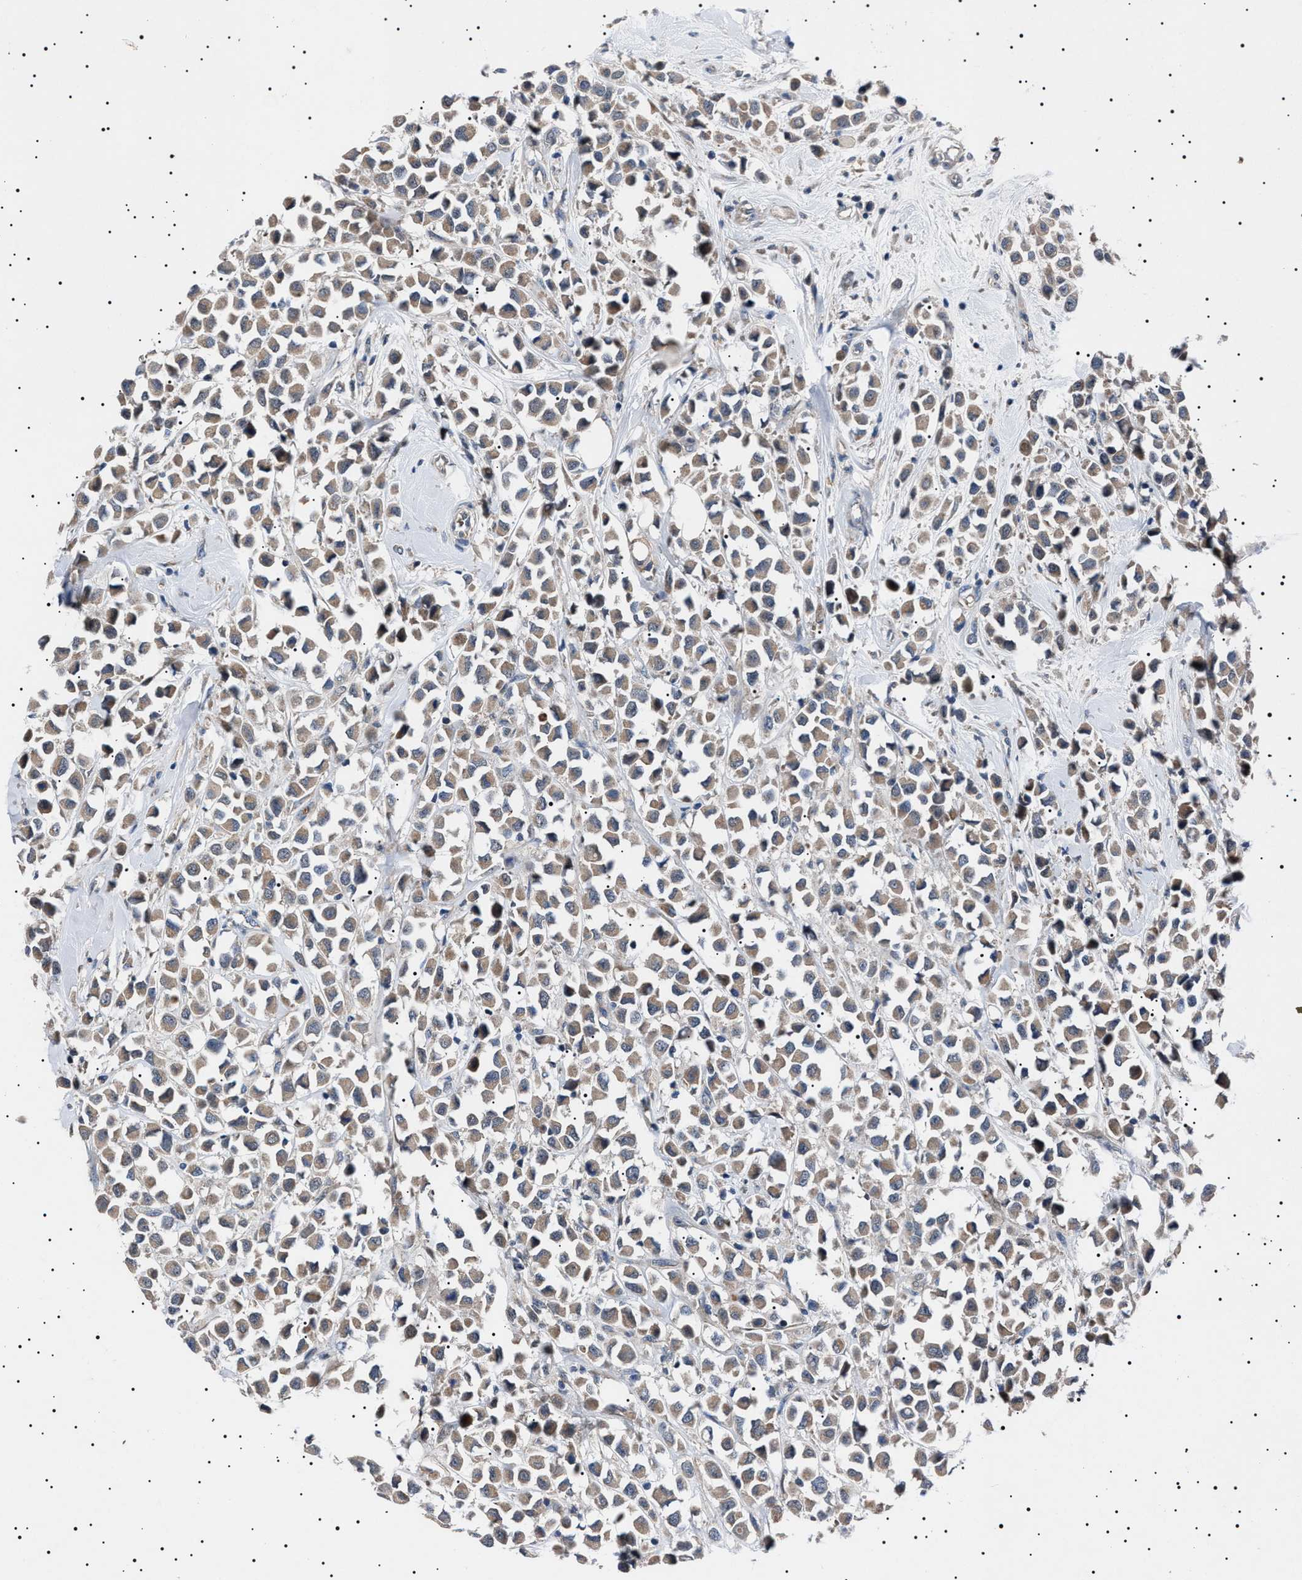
{"staining": {"intensity": "weak", "quantity": ">75%", "location": "cytoplasmic/membranous"}, "tissue": "breast cancer", "cell_type": "Tumor cells", "image_type": "cancer", "snomed": [{"axis": "morphology", "description": "Duct carcinoma"}, {"axis": "topography", "description": "Breast"}], "caption": "A low amount of weak cytoplasmic/membranous positivity is seen in about >75% of tumor cells in infiltrating ductal carcinoma (breast) tissue.", "gene": "PTRH1", "patient": {"sex": "female", "age": 61}}